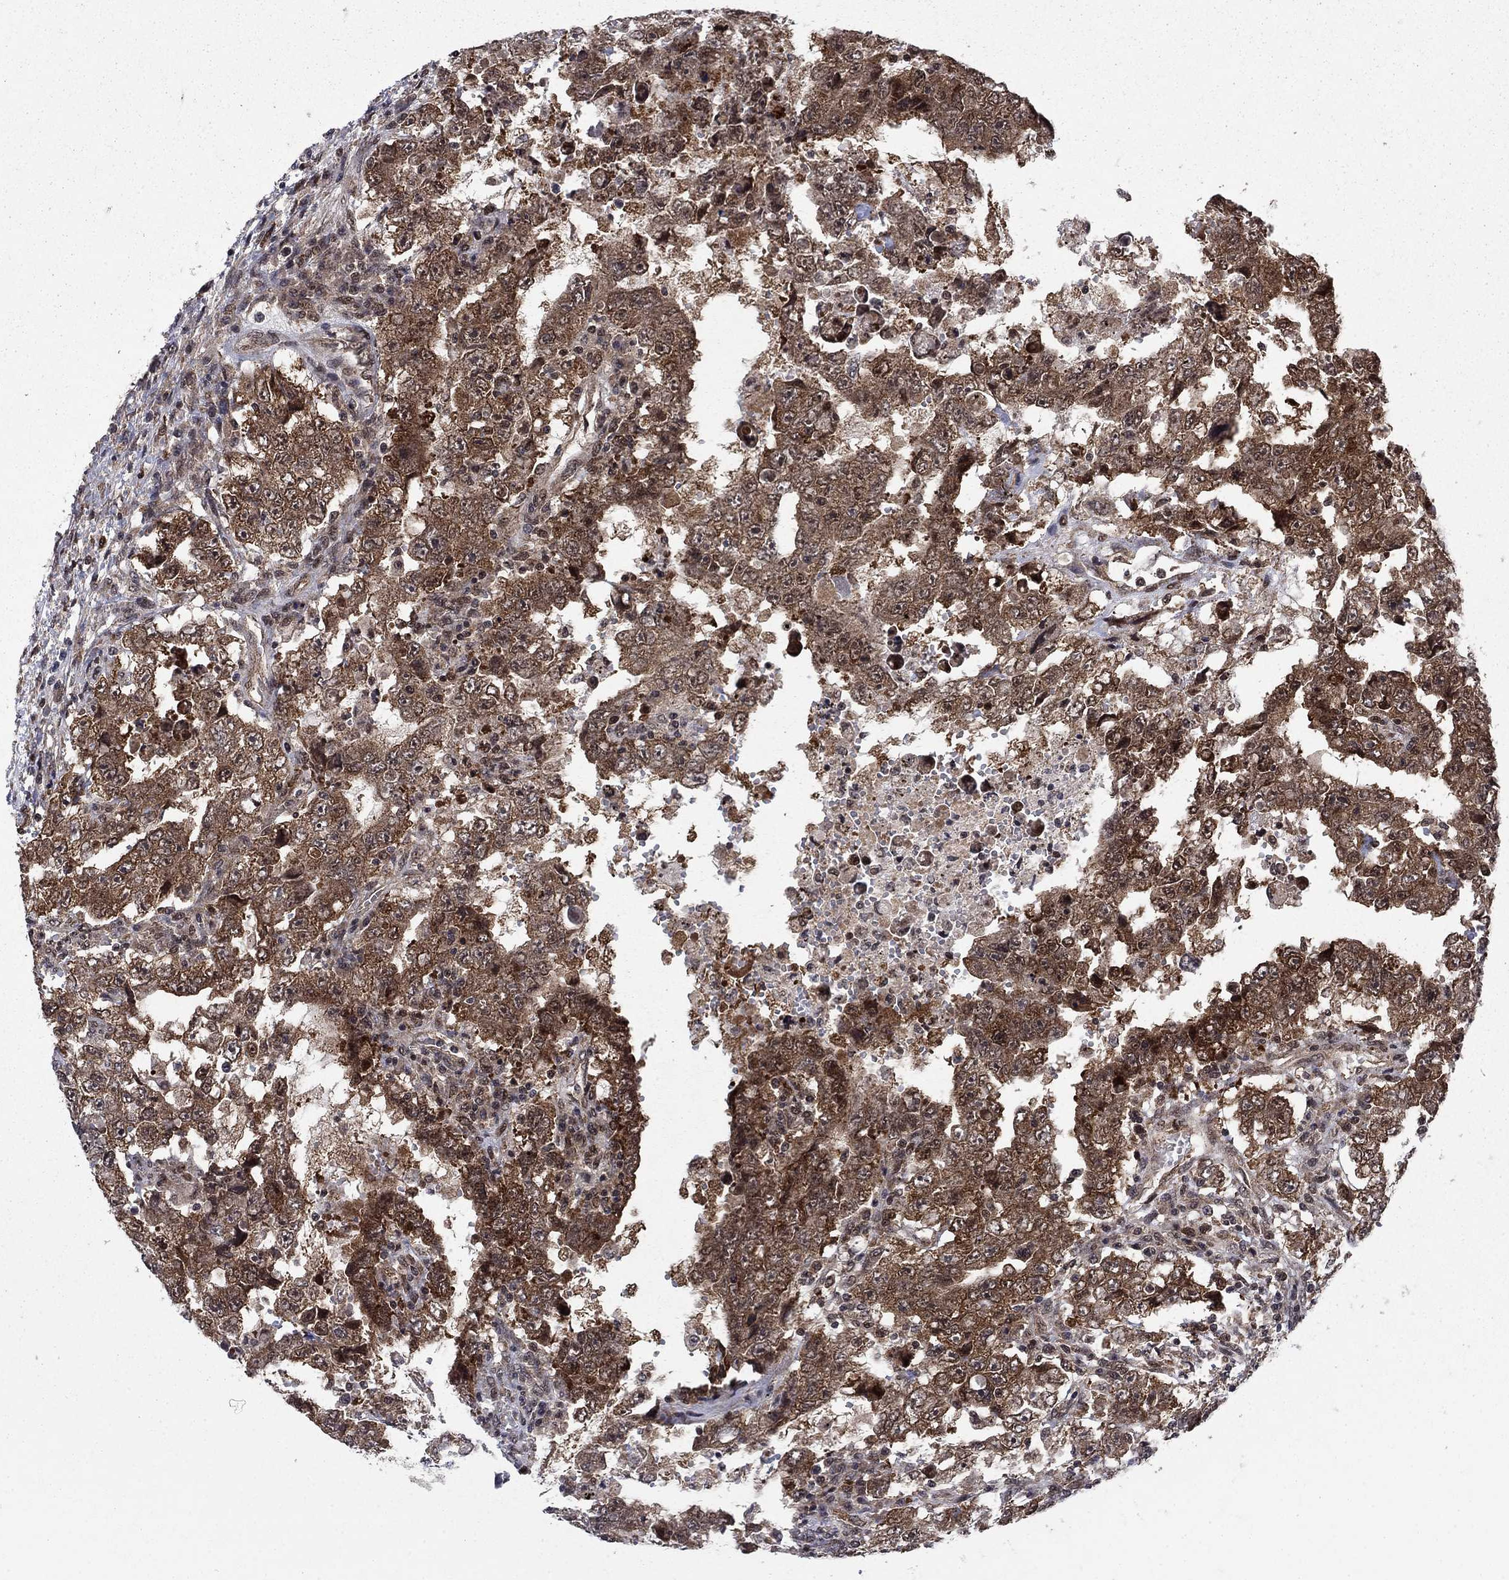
{"staining": {"intensity": "moderate", "quantity": ">75%", "location": "cytoplasmic/membranous"}, "tissue": "testis cancer", "cell_type": "Tumor cells", "image_type": "cancer", "snomed": [{"axis": "morphology", "description": "Carcinoma, Embryonal, NOS"}, {"axis": "topography", "description": "Testis"}], "caption": "IHC staining of testis cancer (embryonal carcinoma), which displays medium levels of moderate cytoplasmic/membranous expression in approximately >75% of tumor cells indicating moderate cytoplasmic/membranous protein positivity. The staining was performed using DAB (3,3'-diaminobenzidine) (brown) for protein detection and nuclei were counterstained in hematoxylin (blue).", "gene": "DNAJA1", "patient": {"sex": "male", "age": 26}}